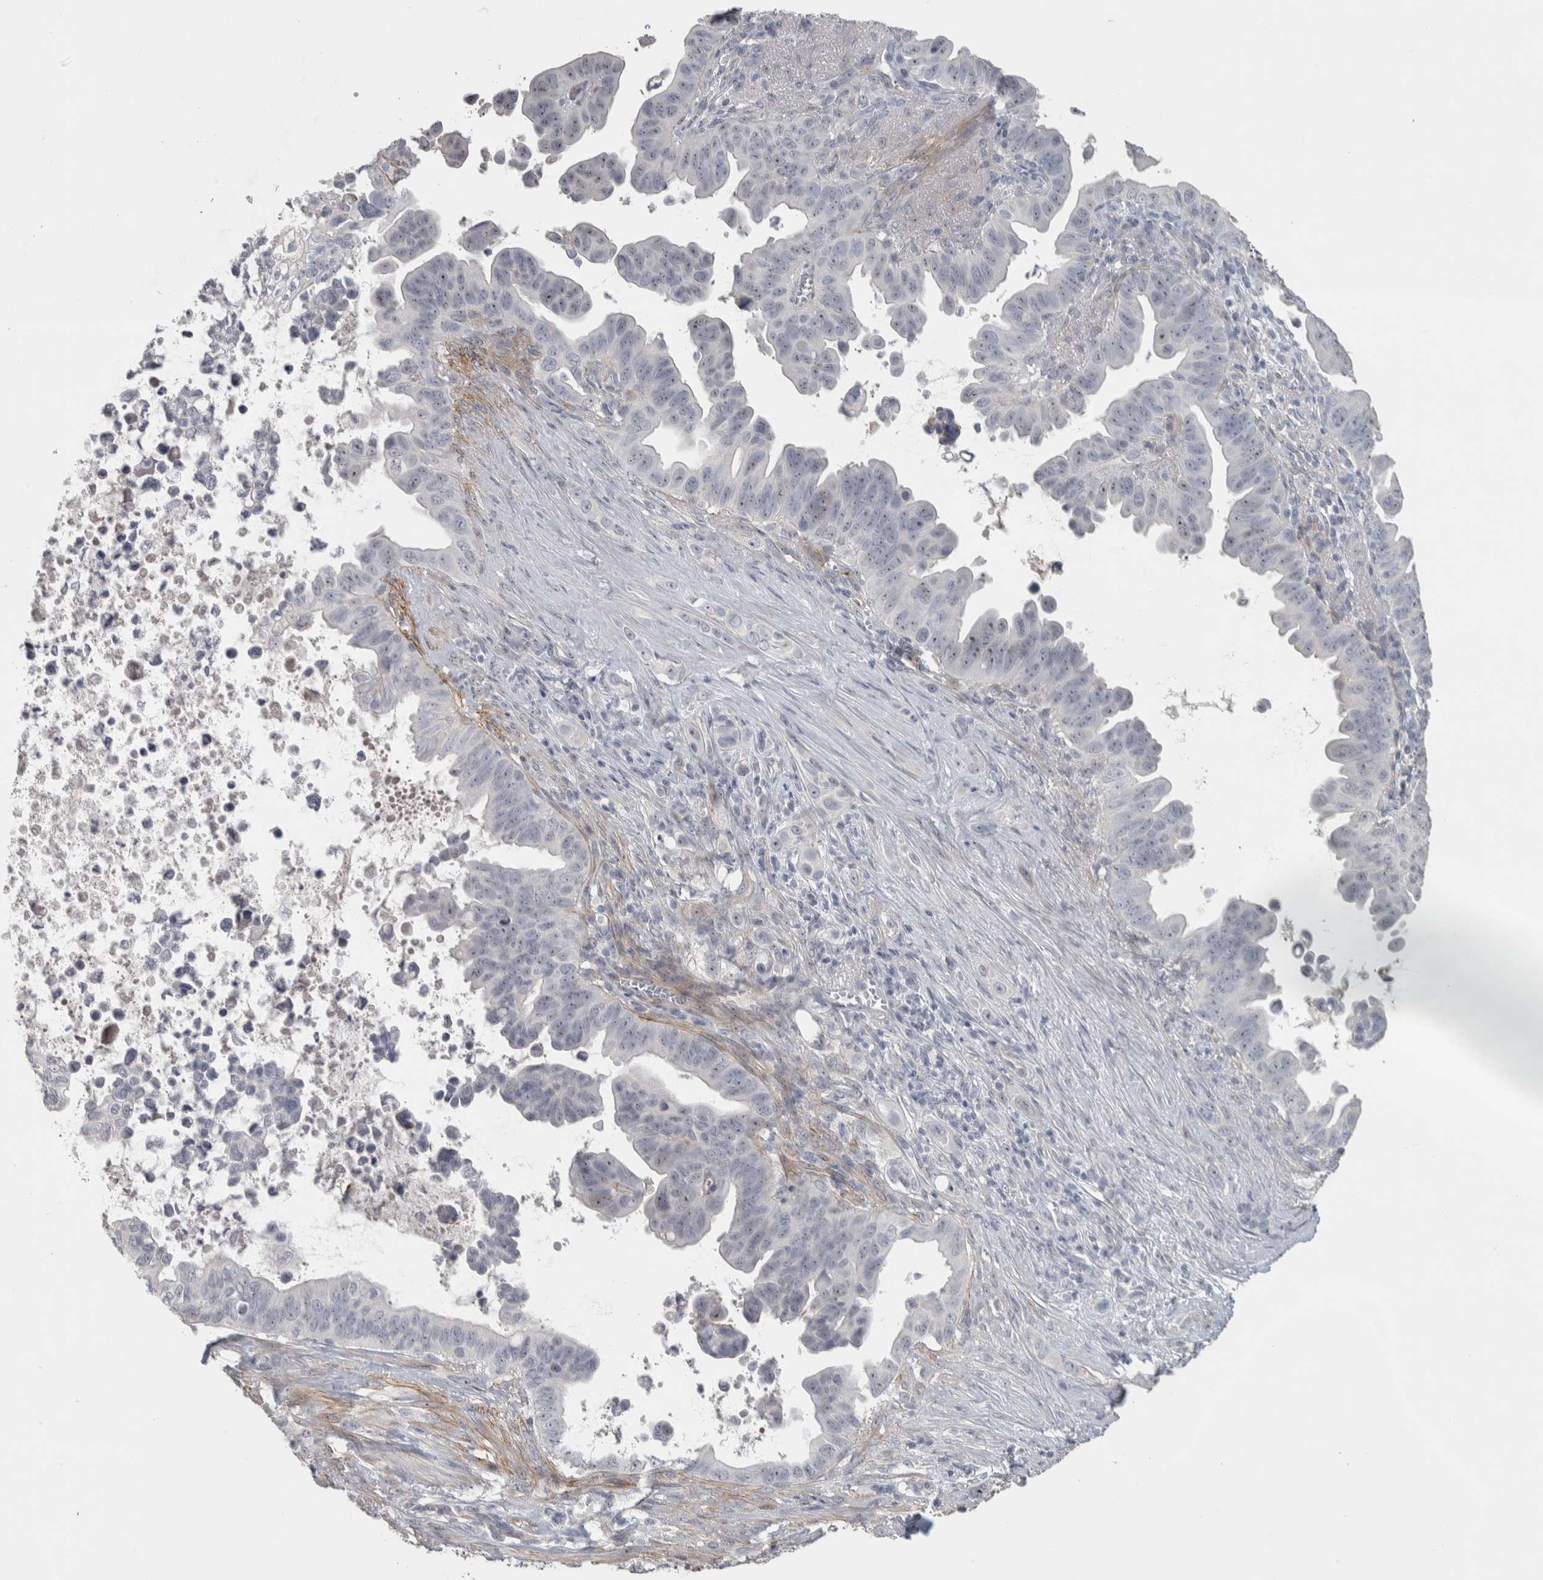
{"staining": {"intensity": "weak", "quantity": "<25%", "location": "nuclear"}, "tissue": "pancreatic cancer", "cell_type": "Tumor cells", "image_type": "cancer", "snomed": [{"axis": "morphology", "description": "Adenocarcinoma, NOS"}, {"axis": "topography", "description": "Pancreas"}], "caption": "Immunohistochemistry photomicrograph of neoplastic tissue: human pancreatic adenocarcinoma stained with DAB shows no significant protein expression in tumor cells.", "gene": "DCAF10", "patient": {"sex": "female", "age": 72}}